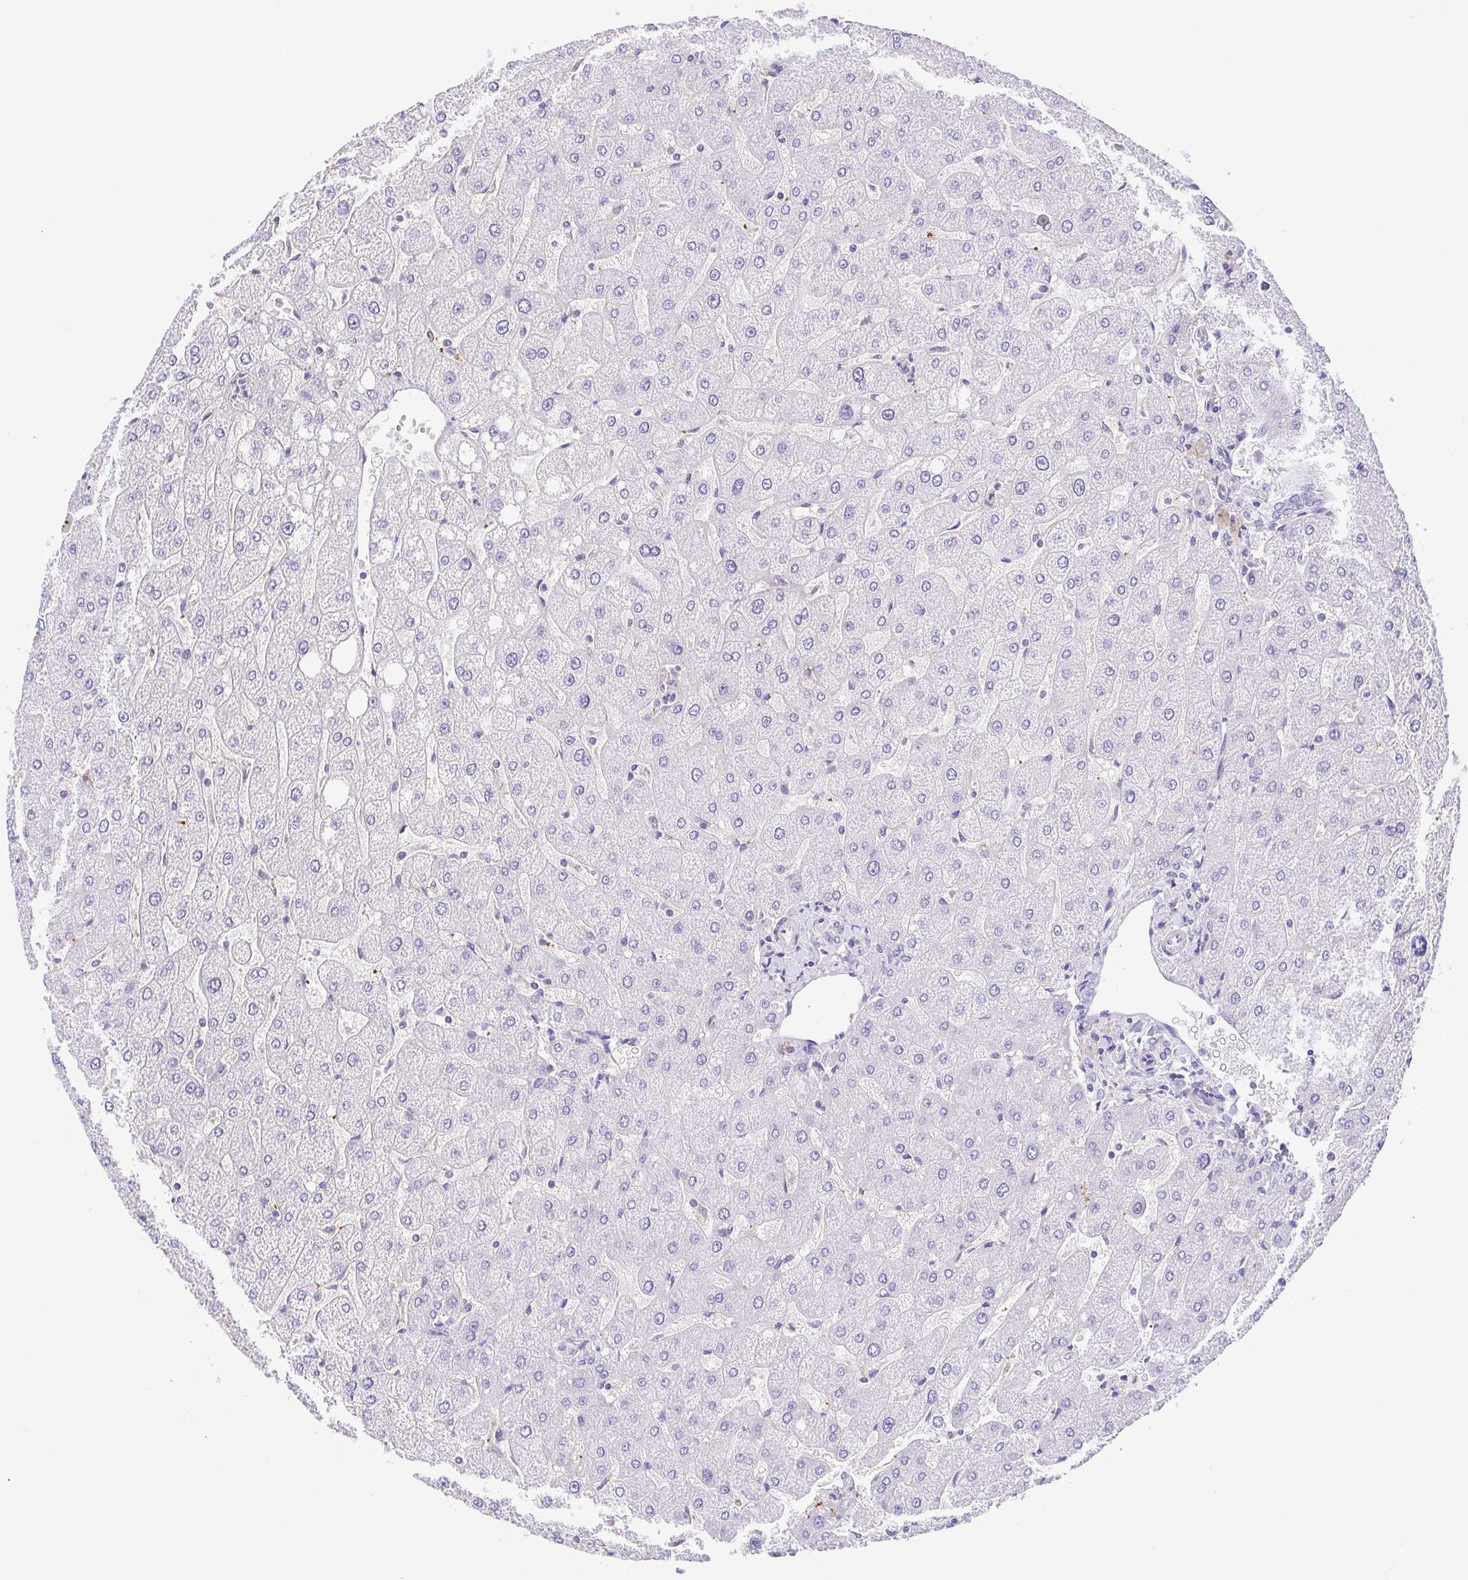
{"staining": {"intensity": "negative", "quantity": "none", "location": "none"}, "tissue": "liver", "cell_type": "Cholangiocytes", "image_type": "normal", "snomed": [{"axis": "morphology", "description": "Normal tissue, NOS"}, {"axis": "topography", "description": "Liver"}], "caption": "A micrograph of liver stained for a protein demonstrates no brown staining in cholangiocytes. (Immunohistochemistry (ihc), brightfield microscopy, high magnification).", "gene": "PRR14L", "patient": {"sex": "male", "age": 67}}